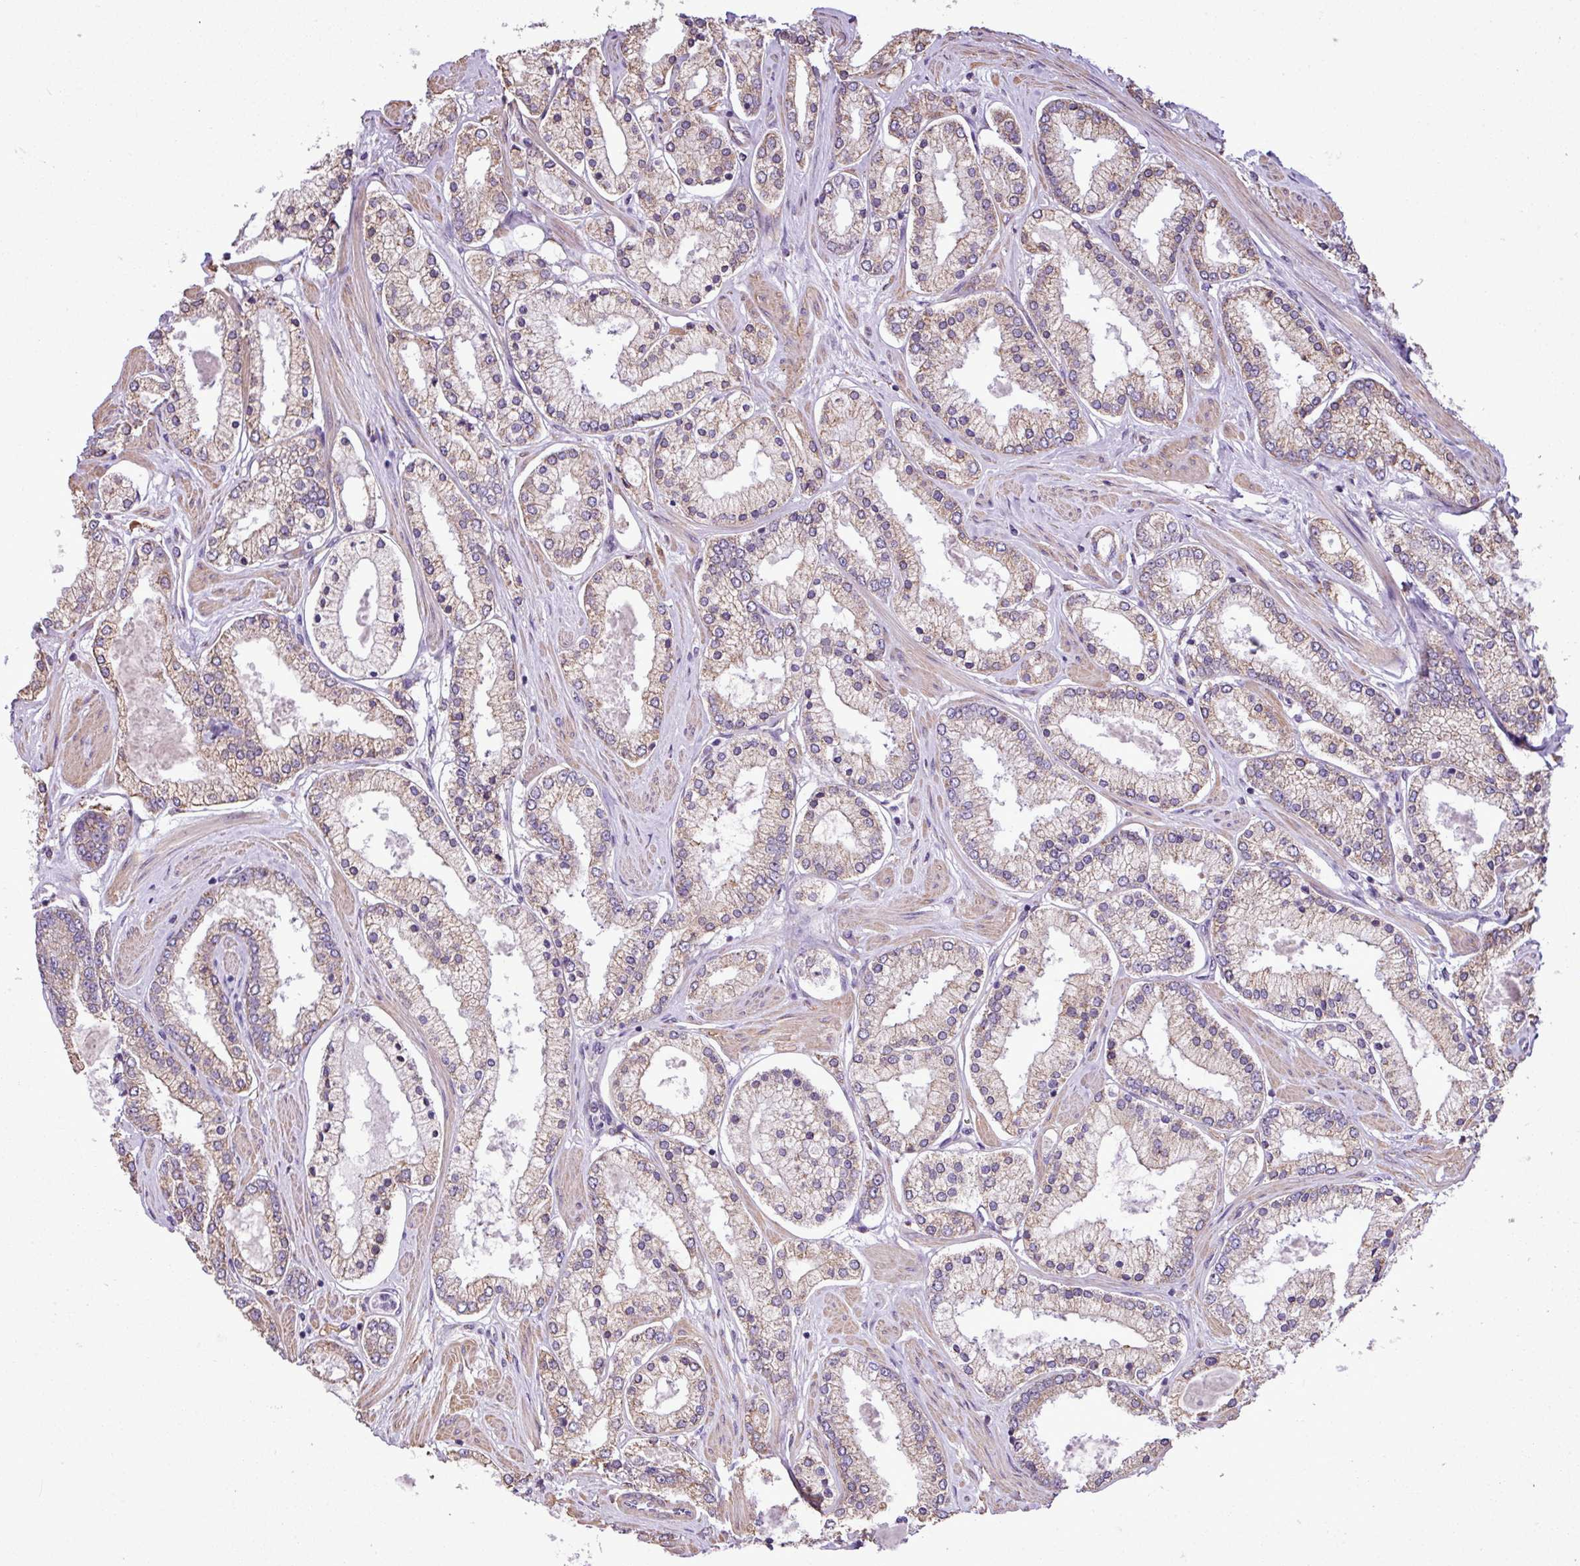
{"staining": {"intensity": "weak", "quantity": "25%-75%", "location": "cytoplasmic/membranous"}, "tissue": "prostate cancer", "cell_type": "Tumor cells", "image_type": "cancer", "snomed": [{"axis": "morphology", "description": "Adenocarcinoma, Low grade"}, {"axis": "topography", "description": "Prostate"}], "caption": "Brown immunohistochemical staining in human adenocarcinoma (low-grade) (prostate) displays weak cytoplasmic/membranous staining in approximately 25%-75% of tumor cells.", "gene": "ZSCAN5A", "patient": {"sex": "male", "age": 42}}